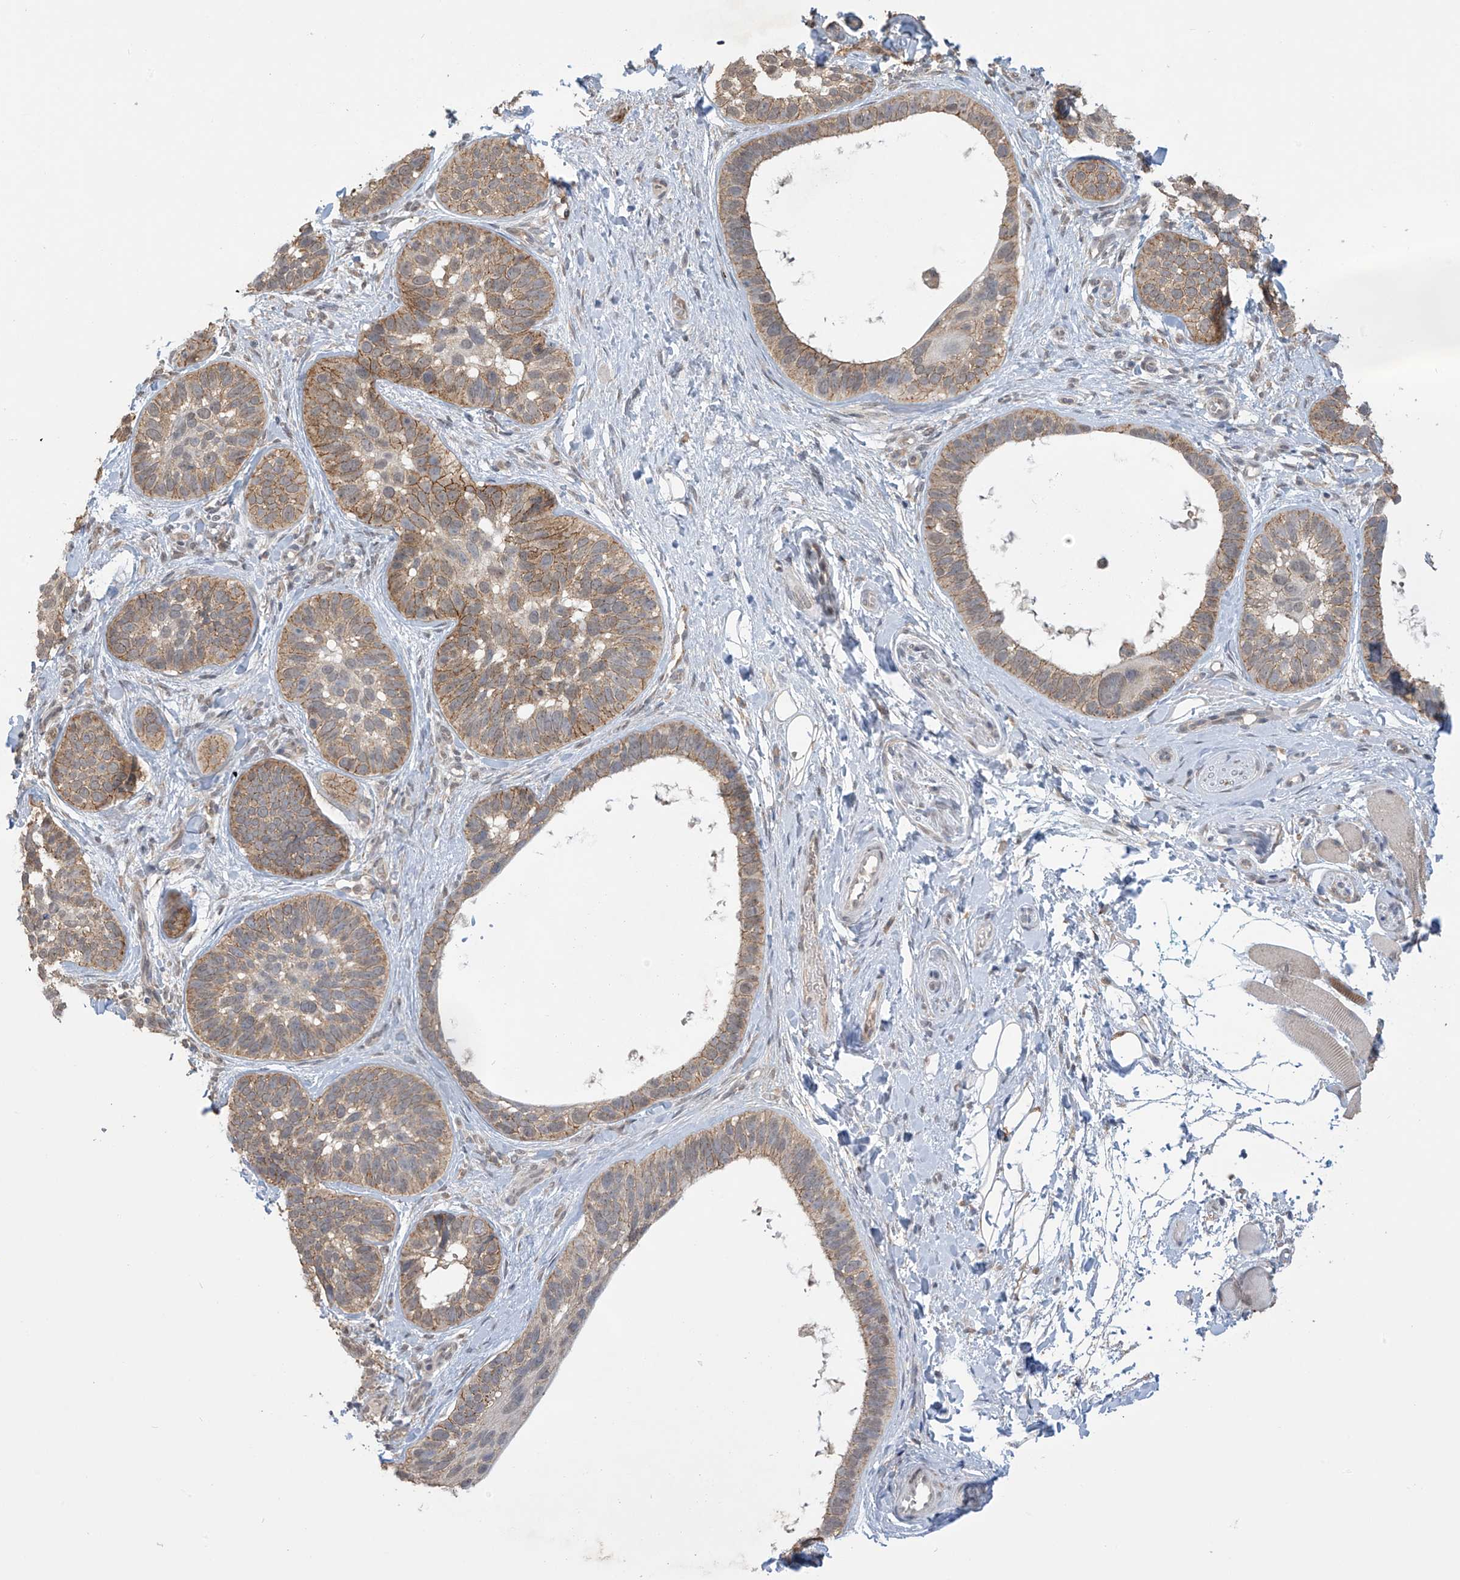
{"staining": {"intensity": "moderate", "quantity": ">75%", "location": "cytoplasmic/membranous"}, "tissue": "skin cancer", "cell_type": "Tumor cells", "image_type": "cancer", "snomed": [{"axis": "morphology", "description": "Basal cell carcinoma"}, {"axis": "topography", "description": "Skin"}], "caption": "Tumor cells reveal medium levels of moderate cytoplasmic/membranous positivity in approximately >75% of cells in skin cancer (basal cell carcinoma).", "gene": "KIAA1522", "patient": {"sex": "male", "age": 62}}